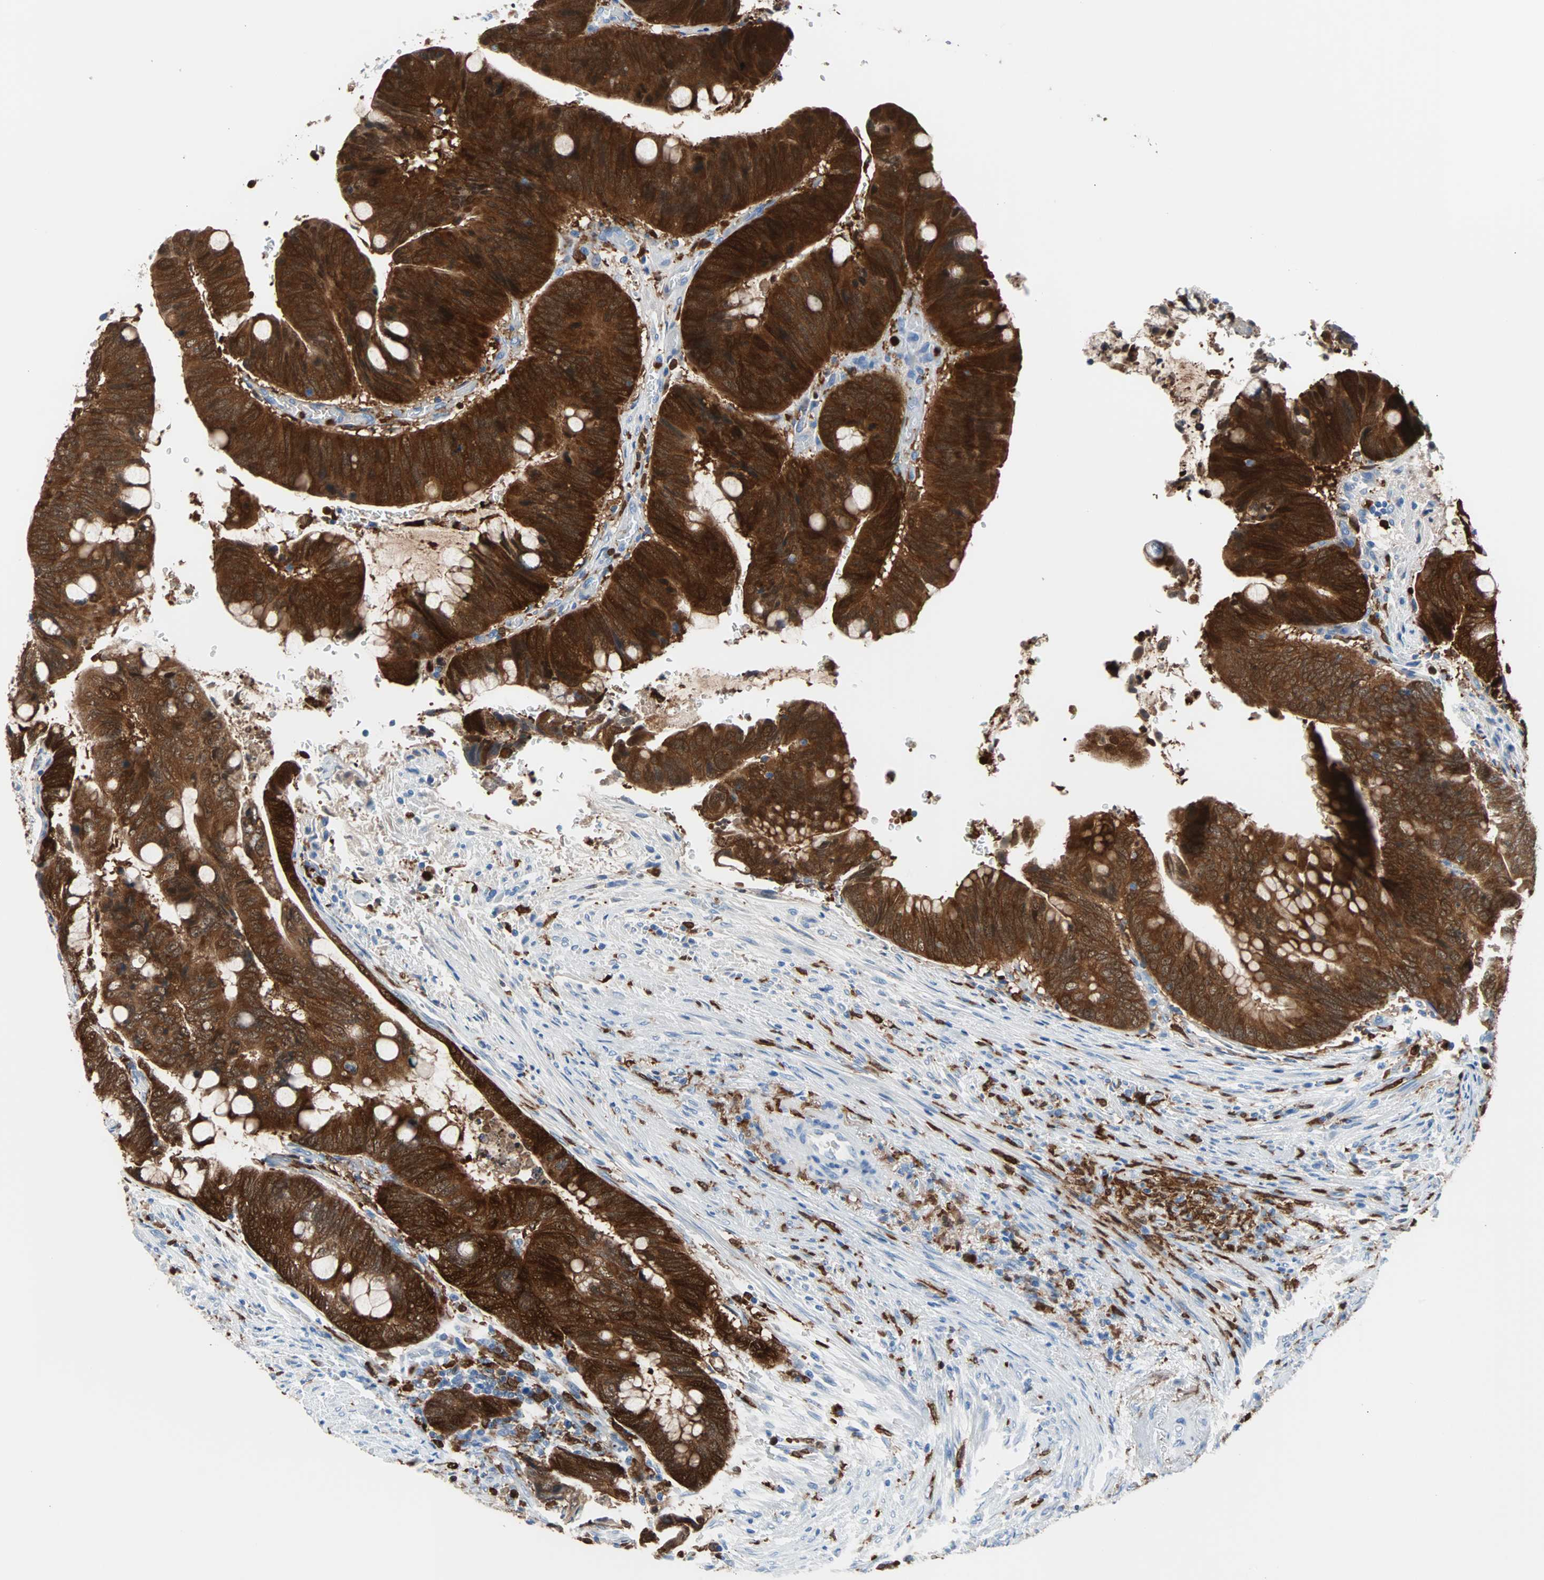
{"staining": {"intensity": "strong", "quantity": ">75%", "location": "cytoplasmic/membranous"}, "tissue": "colorectal cancer", "cell_type": "Tumor cells", "image_type": "cancer", "snomed": [{"axis": "morphology", "description": "Normal tissue, NOS"}, {"axis": "morphology", "description": "Adenocarcinoma, NOS"}, {"axis": "topography", "description": "Rectum"}, {"axis": "topography", "description": "Peripheral nerve tissue"}], "caption": "A micrograph of human adenocarcinoma (colorectal) stained for a protein demonstrates strong cytoplasmic/membranous brown staining in tumor cells.", "gene": "SYK", "patient": {"sex": "male", "age": 92}}